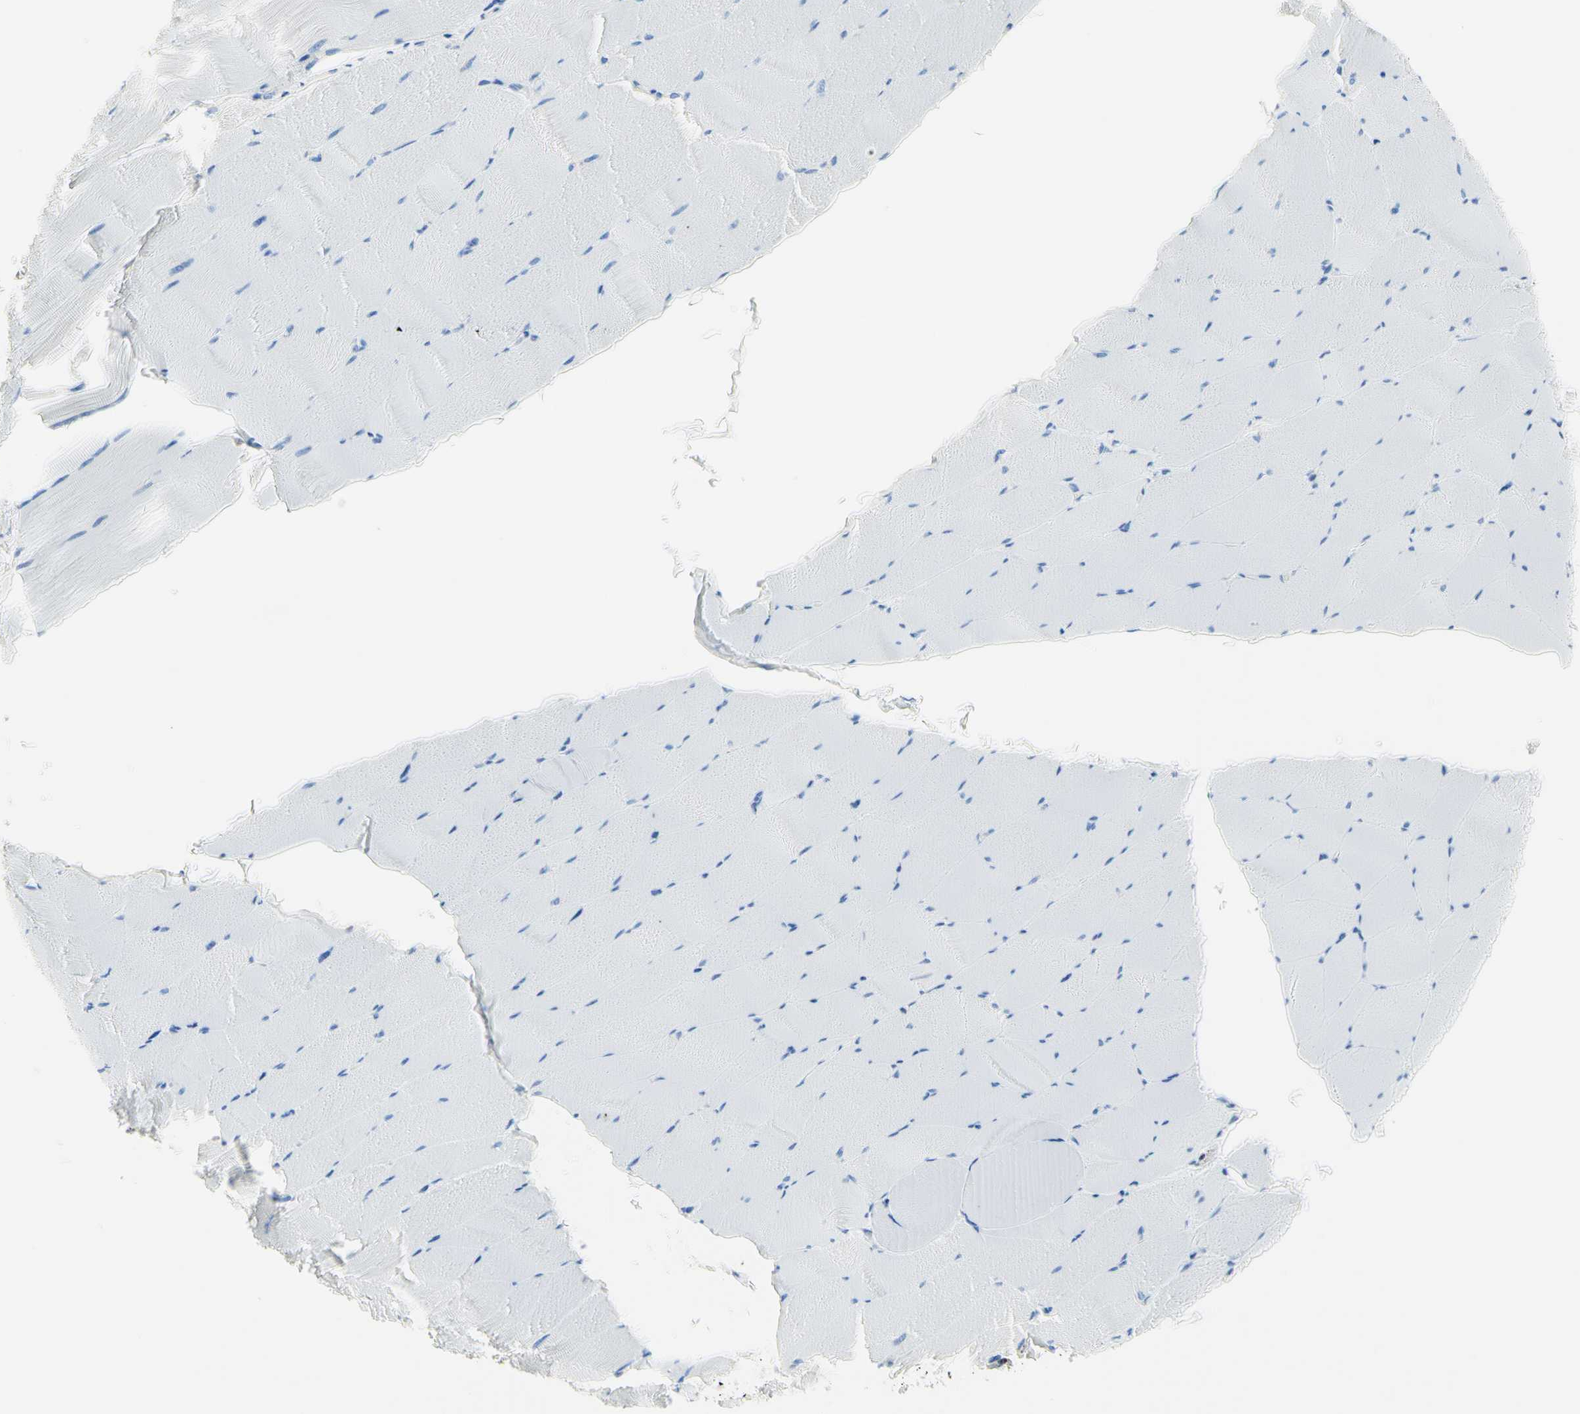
{"staining": {"intensity": "negative", "quantity": "none", "location": "none"}, "tissue": "skeletal muscle", "cell_type": "Myocytes", "image_type": "normal", "snomed": [{"axis": "morphology", "description": "Normal tissue, NOS"}, {"axis": "topography", "description": "Skeletal muscle"}], "caption": "This is an IHC micrograph of unremarkable skeletal muscle. There is no expression in myocytes.", "gene": "CYSLTR1", "patient": {"sex": "male", "age": 62}}